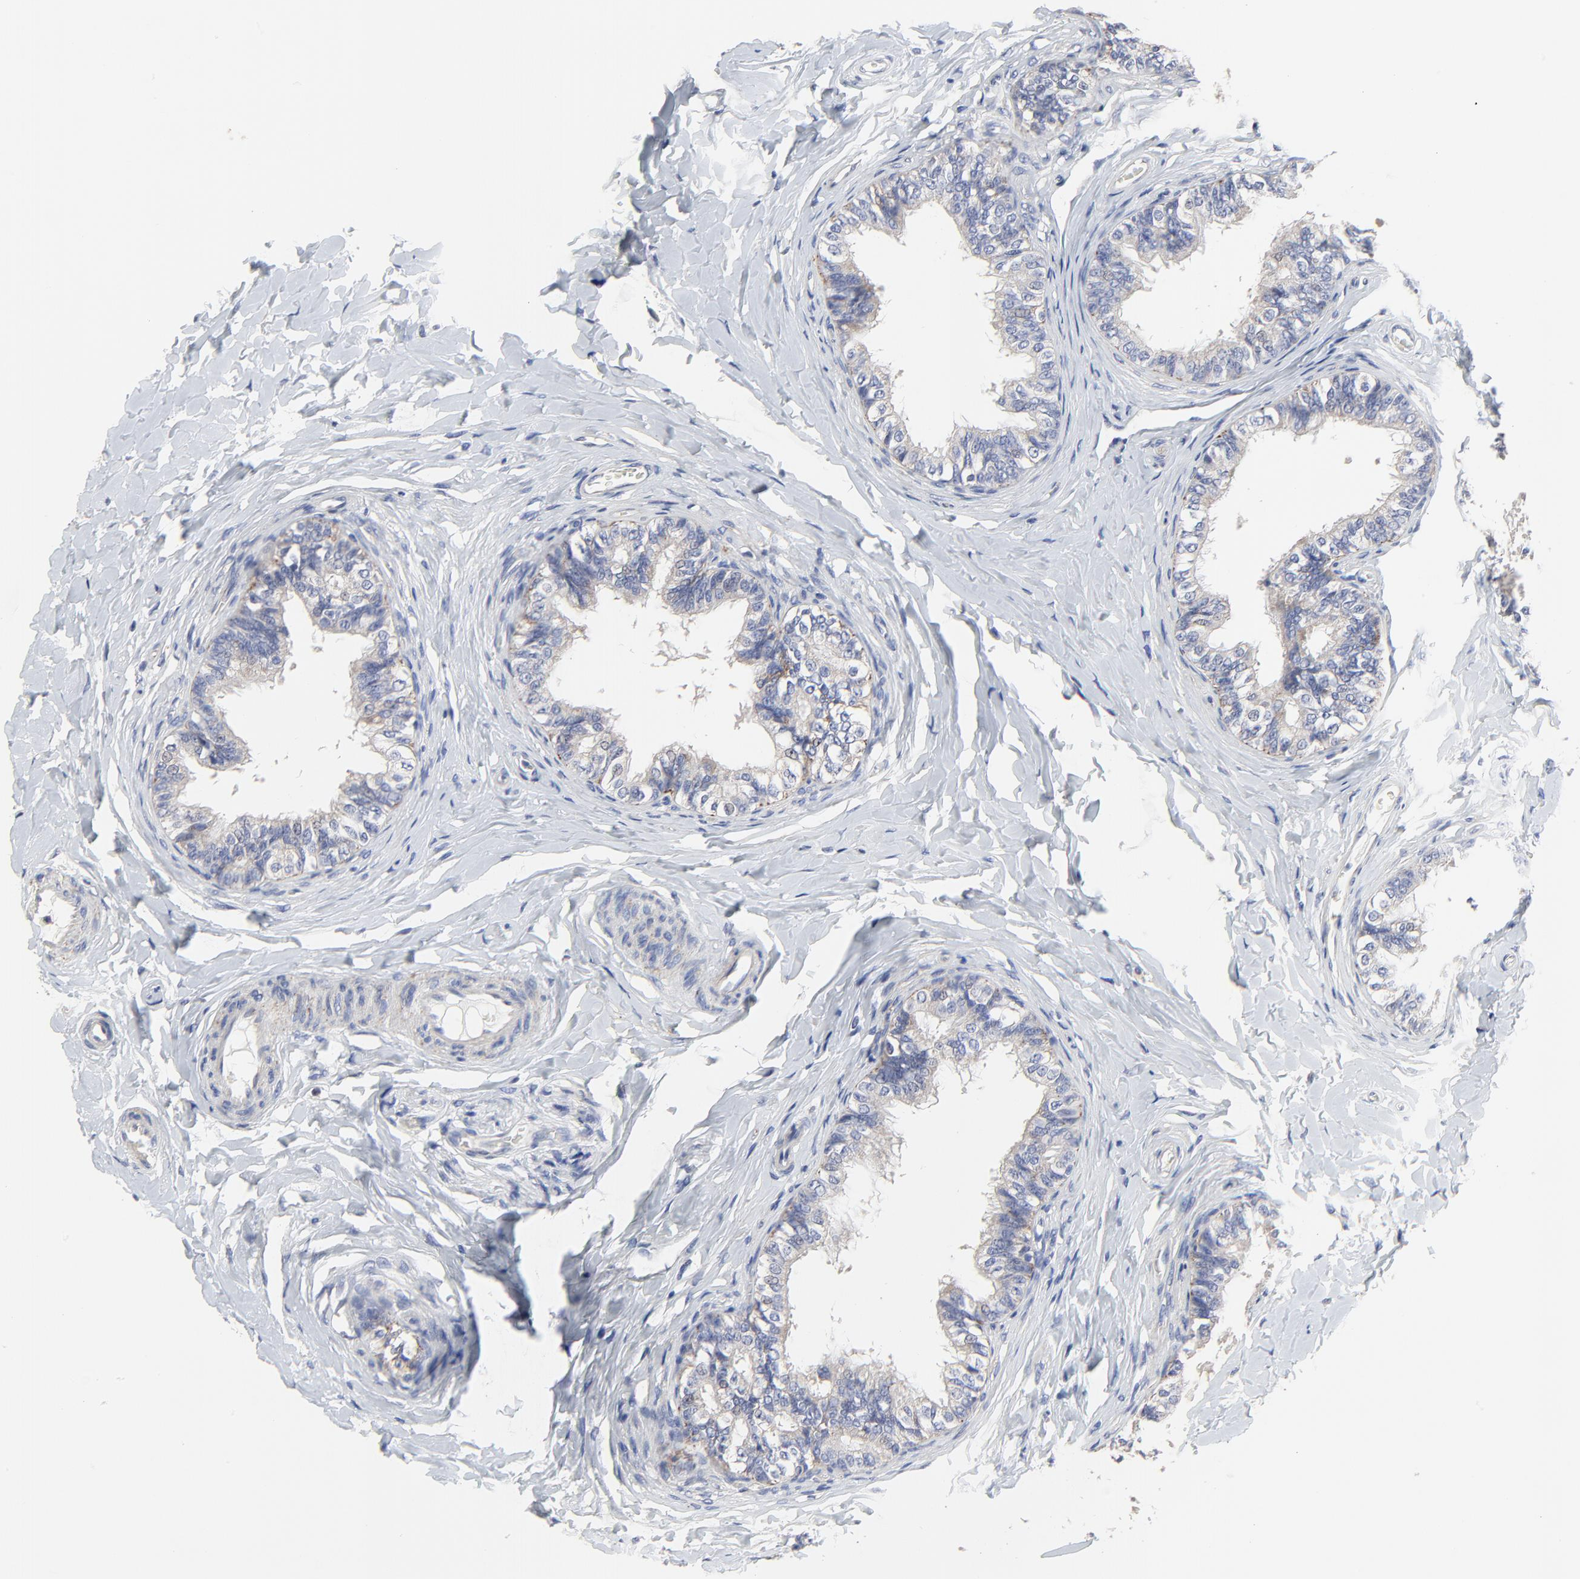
{"staining": {"intensity": "weak", "quantity": ">75%", "location": "cytoplasmic/membranous"}, "tissue": "epididymis", "cell_type": "Glandular cells", "image_type": "normal", "snomed": [{"axis": "morphology", "description": "Normal tissue, NOS"}, {"axis": "topography", "description": "Epididymis"}], "caption": "Brown immunohistochemical staining in normal epididymis shows weak cytoplasmic/membranous expression in approximately >75% of glandular cells. The protein is shown in brown color, while the nuclei are stained blue.", "gene": "DHRSX", "patient": {"sex": "male", "age": 26}}